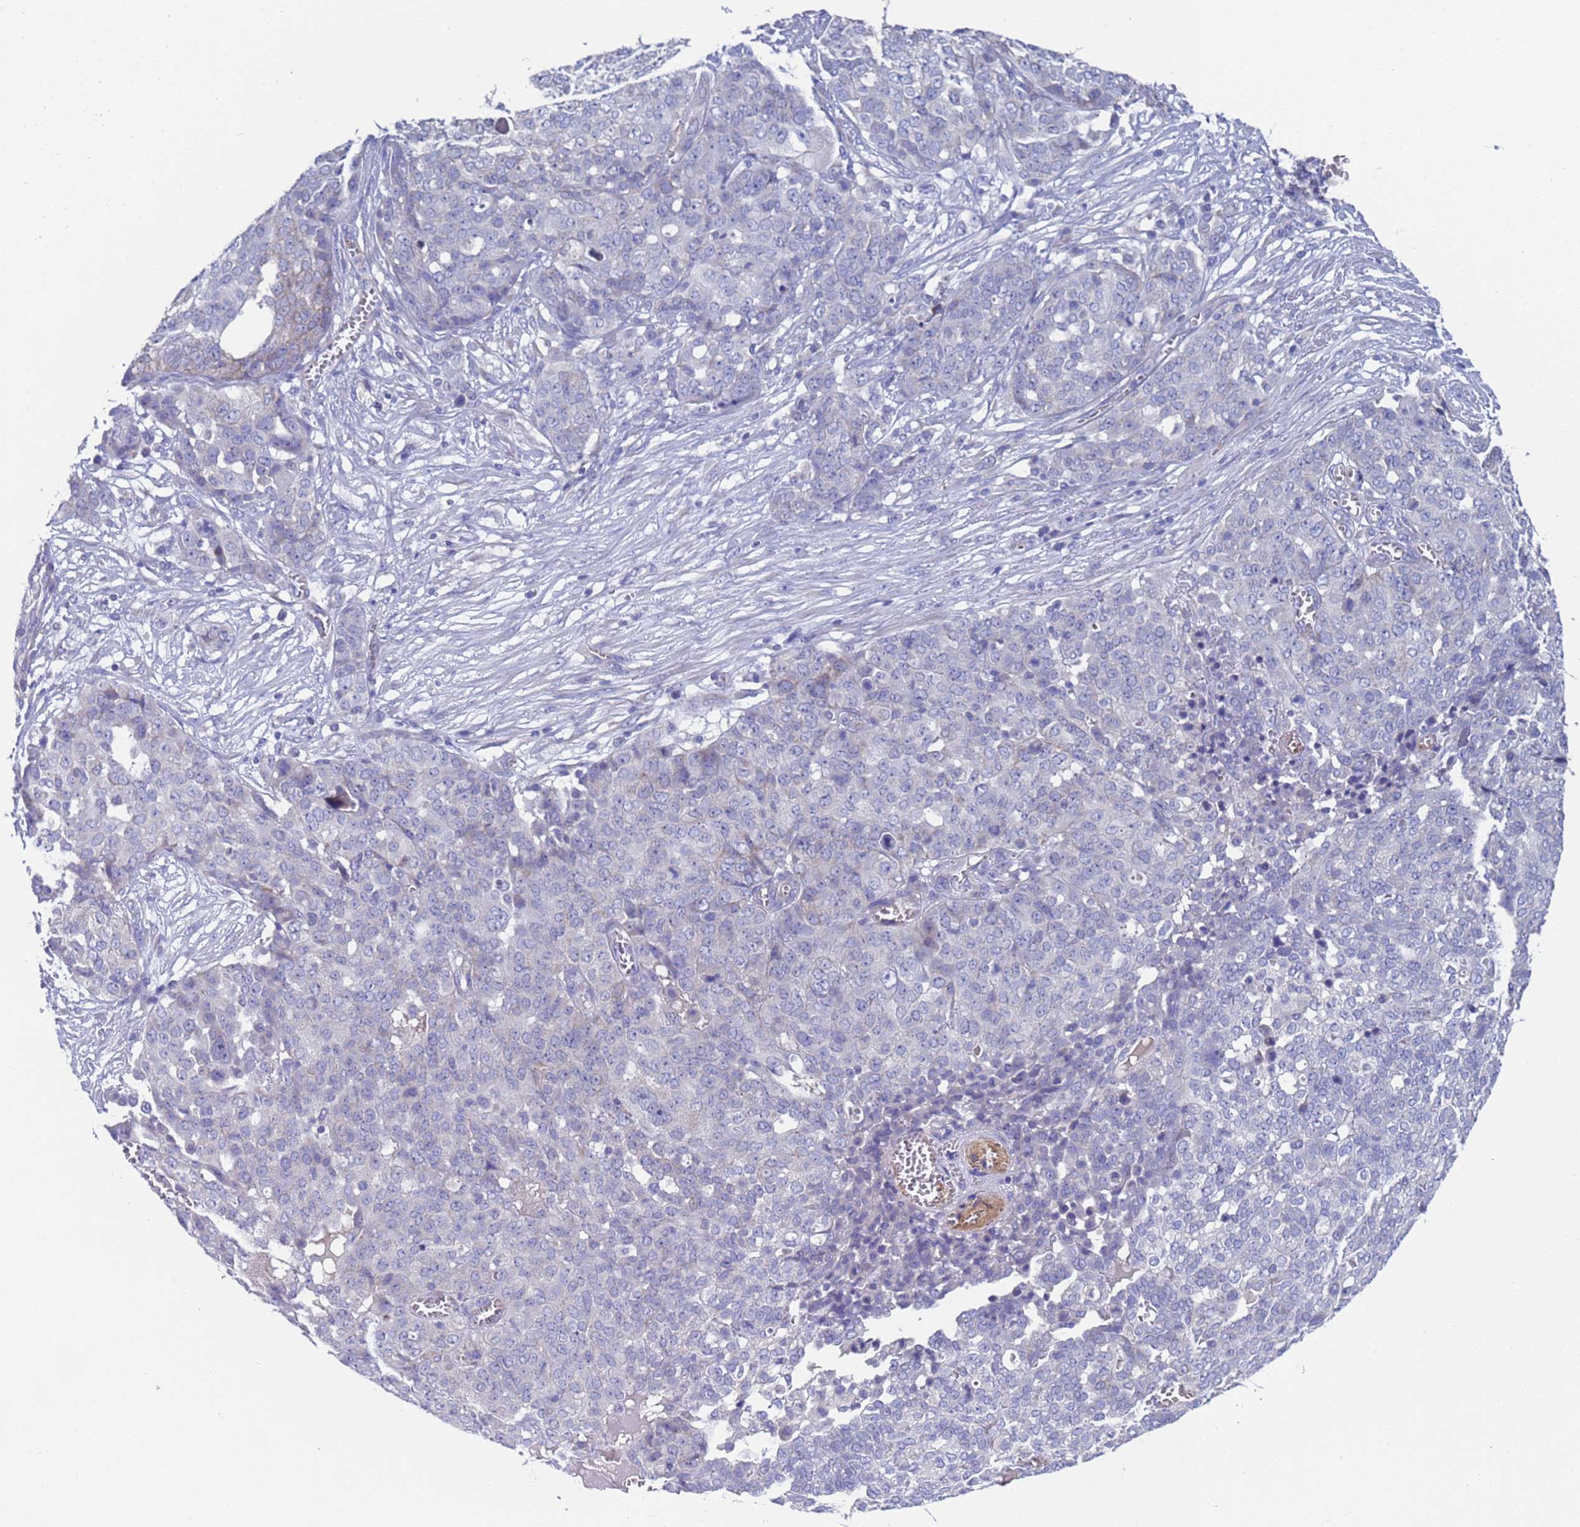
{"staining": {"intensity": "negative", "quantity": "none", "location": "none"}, "tissue": "ovarian cancer", "cell_type": "Tumor cells", "image_type": "cancer", "snomed": [{"axis": "morphology", "description": "Cystadenocarcinoma, serous, NOS"}, {"axis": "topography", "description": "Soft tissue"}, {"axis": "topography", "description": "Ovary"}], "caption": "This is an immunohistochemistry (IHC) photomicrograph of human ovarian cancer (serous cystadenocarcinoma). There is no staining in tumor cells.", "gene": "PET117", "patient": {"sex": "female", "age": 57}}